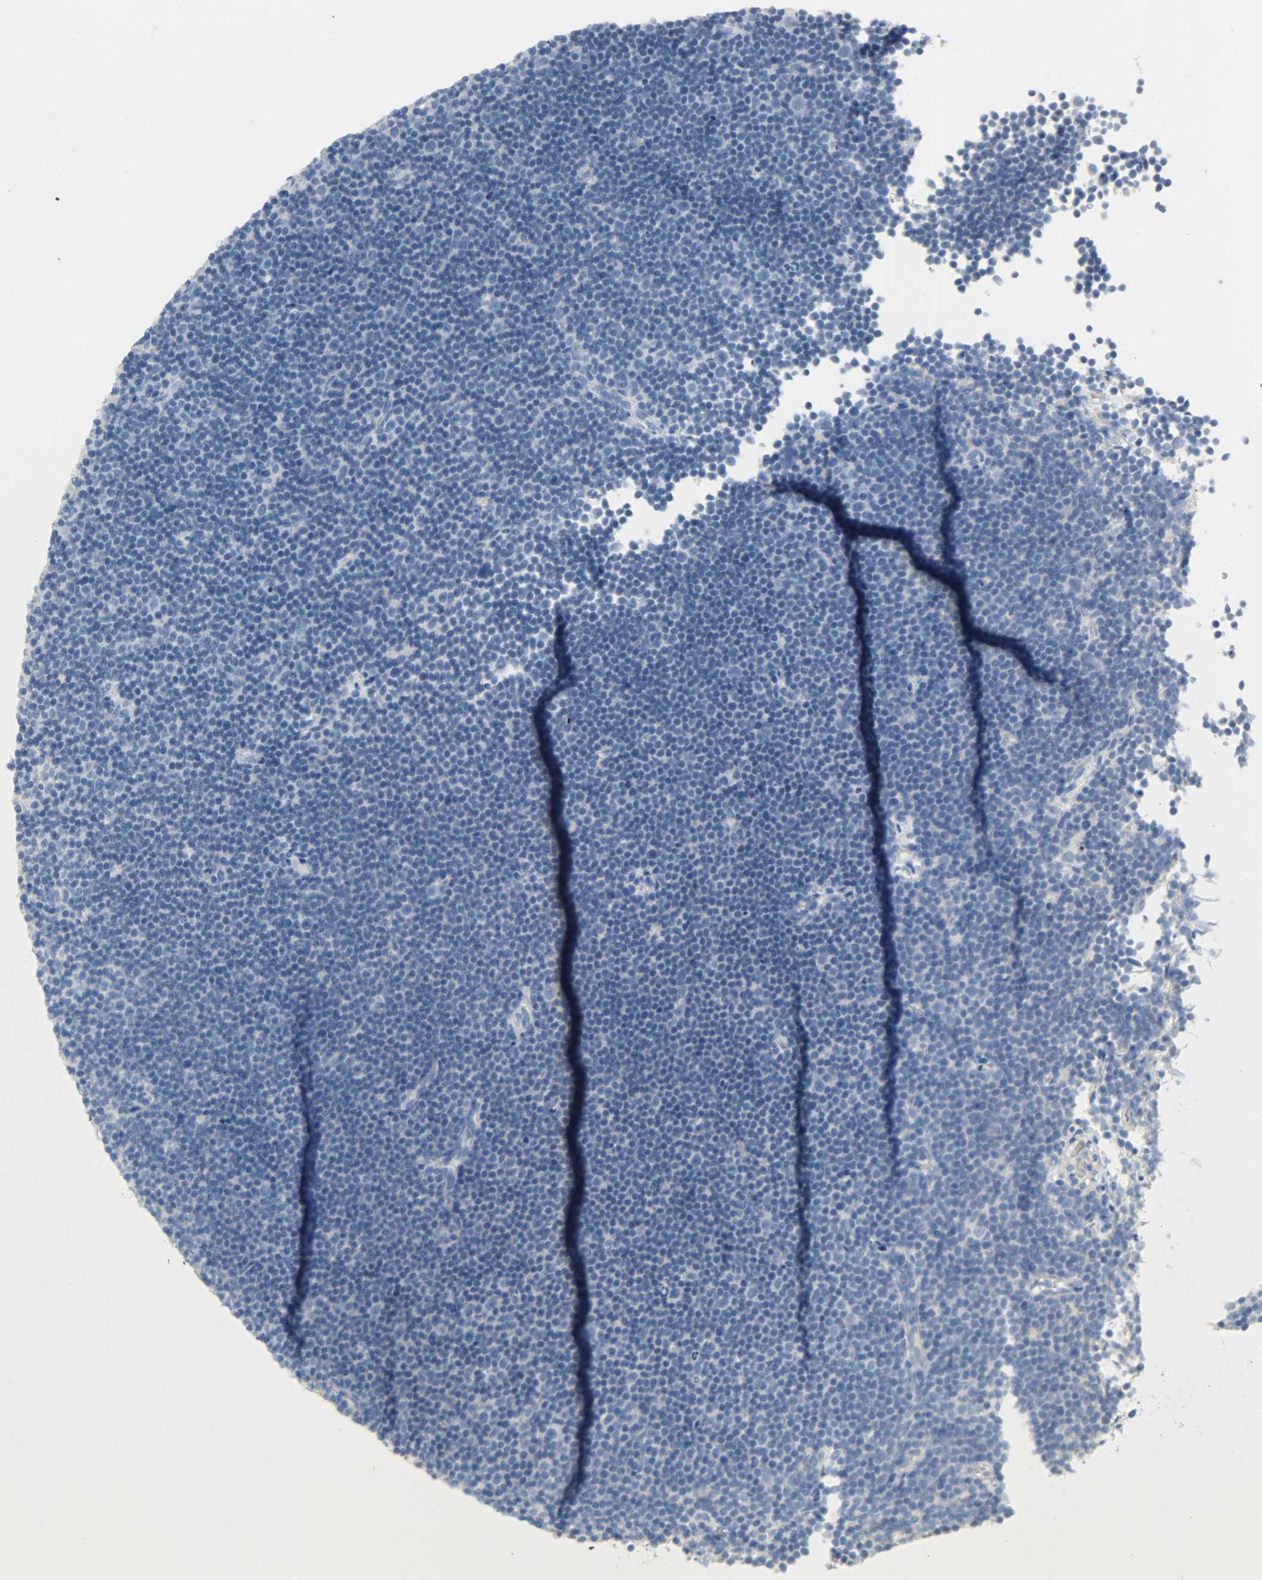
{"staining": {"intensity": "negative", "quantity": "none", "location": "none"}, "tissue": "lymphoma", "cell_type": "Tumor cells", "image_type": "cancer", "snomed": [{"axis": "morphology", "description": "Malignant lymphoma, non-Hodgkin's type, Low grade"}, {"axis": "topography", "description": "Lymph node"}], "caption": "This is a photomicrograph of immunohistochemistry (IHC) staining of malignant lymphoma, non-Hodgkin's type (low-grade), which shows no expression in tumor cells.", "gene": "PROM1", "patient": {"sex": "female", "age": 67}}